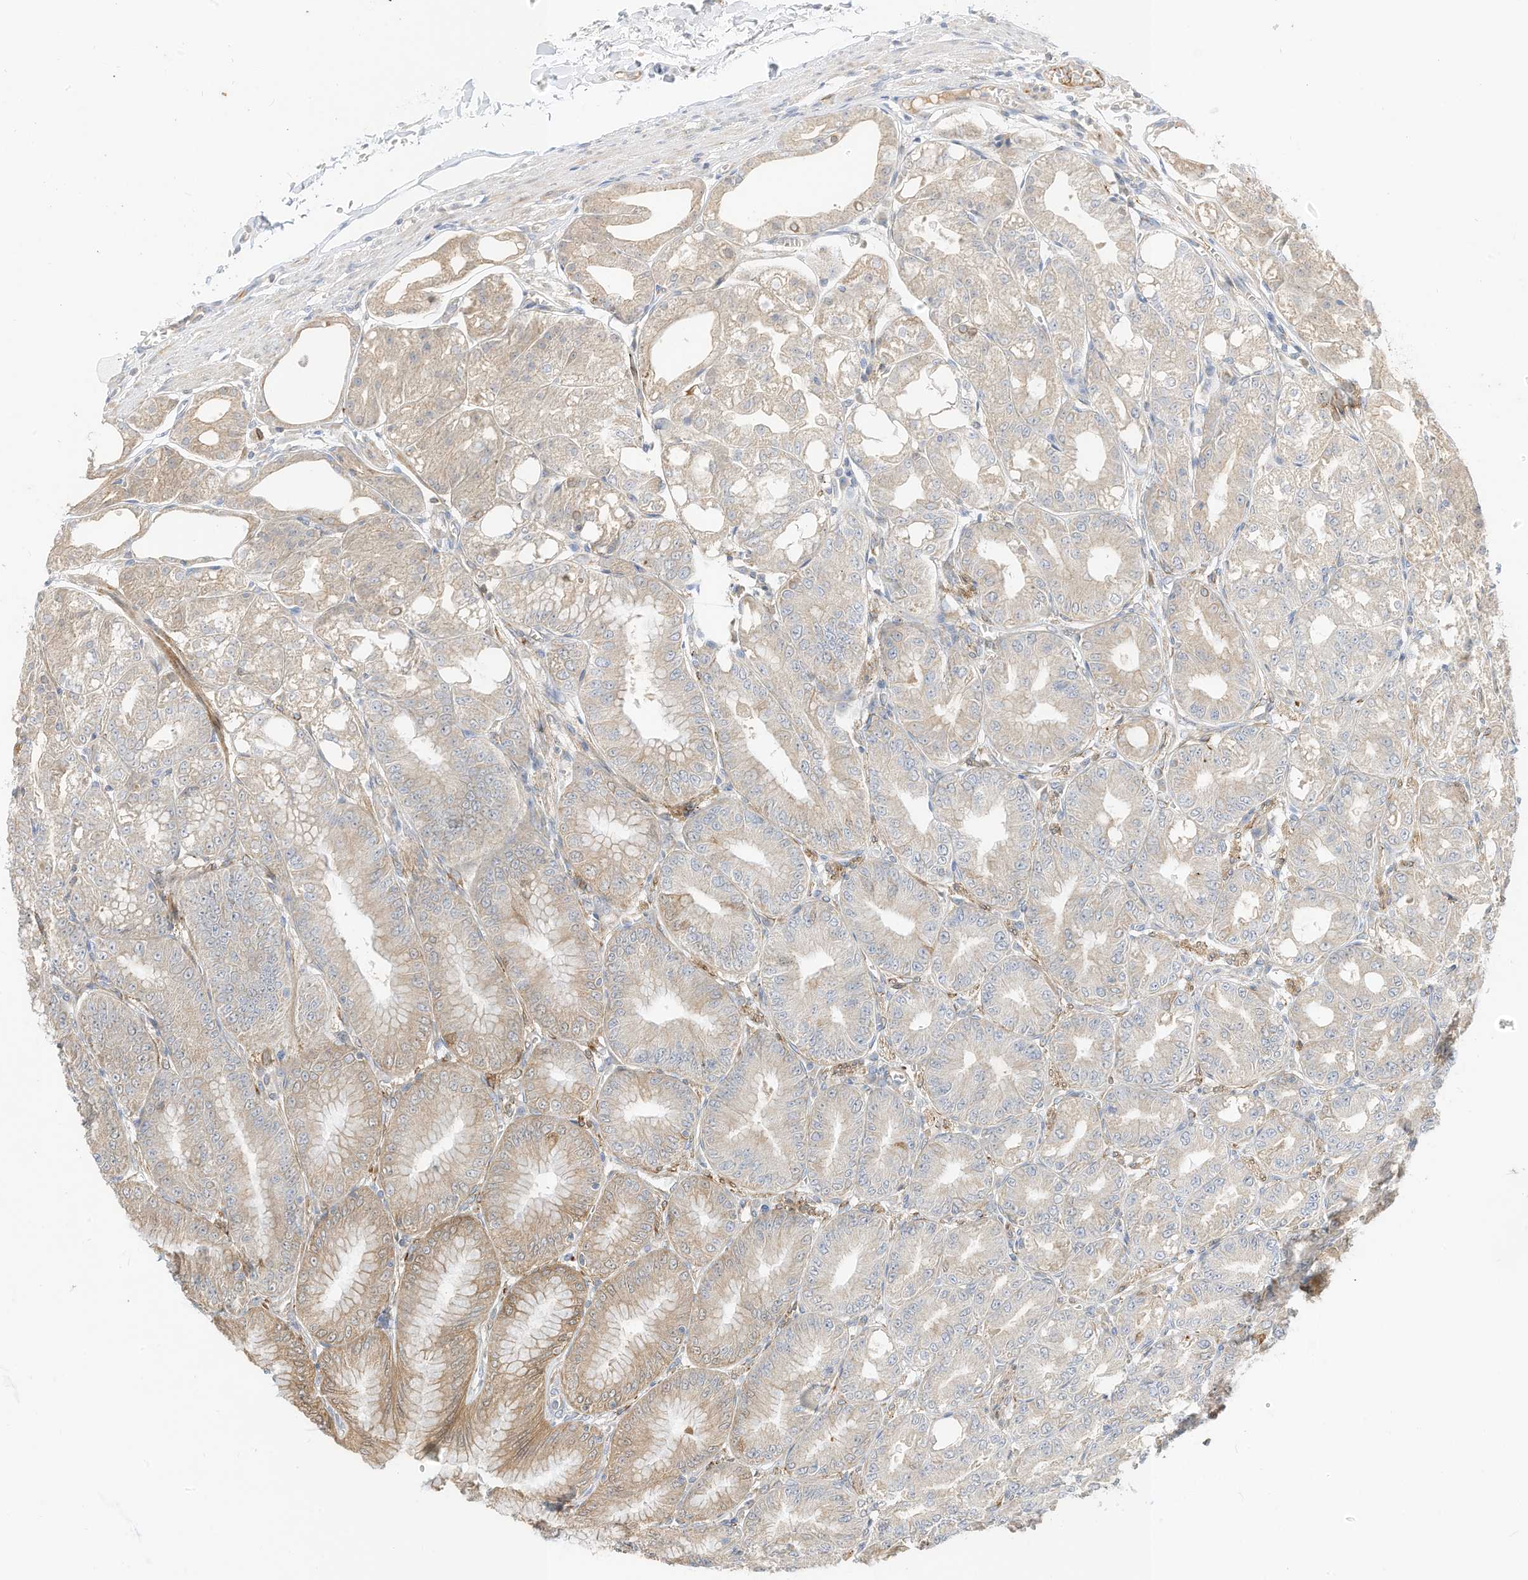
{"staining": {"intensity": "moderate", "quantity": "<25%", "location": "cytoplasmic/membranous"}, "tissue": "stomach", "cell_type": "Glandular cells", "image_type": "normal", "snomed": [{"axis": "morphology", "description": "Normal tissue, NOS"}, {"axis": "topography", "description": "Stomach, lower"}], "caption": "Immunohistochemistry (IHC) of normal stomach displays low levels of moderate cytoplasmic/membranous positivity in approximately <25% of glandular cells. (DAB (3,3'-diaminobenzidine) = brown stain, brightfield microscopy at high magnification).", "gene": "RASA2", "patient": {"sex": "male", "age": 71}}